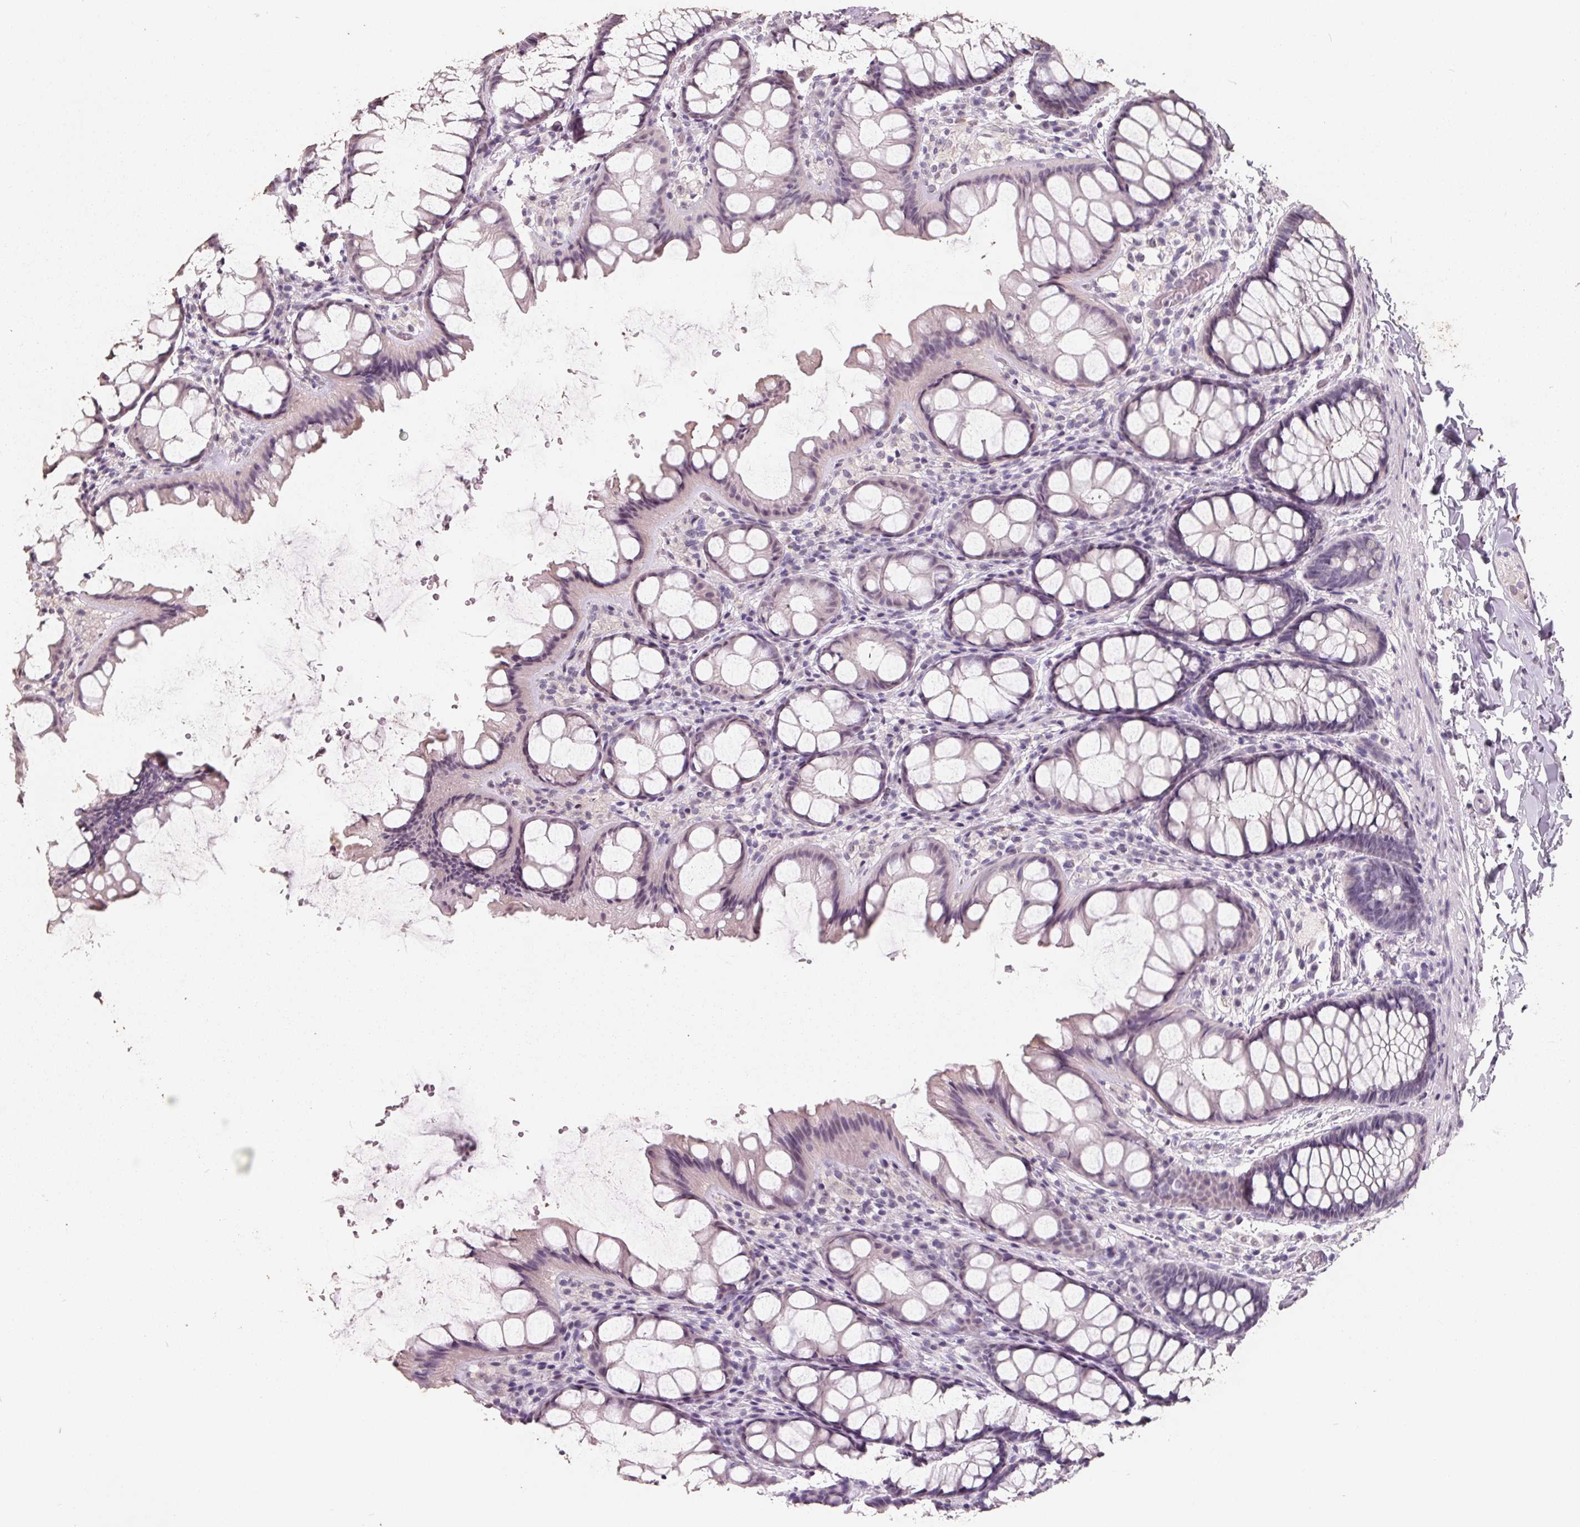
{"staining": {"intensity": "weak", "quantity": "<25%", "location": "nuclear"}, "tissue": "colon", "cell_type": "Endothelial cells", "image_type": "normal", "snomed": [{"axis": "morphology", "description": "Normal tissue, NOS"}, {"axis": "topography", "description": "Colon"}], "caption": "This is an IHC histopathology image of normal colon. There is no positivity in endothelial cells.", "gene": "FTCD", "patient": {"sex": "male", "age": 47}}